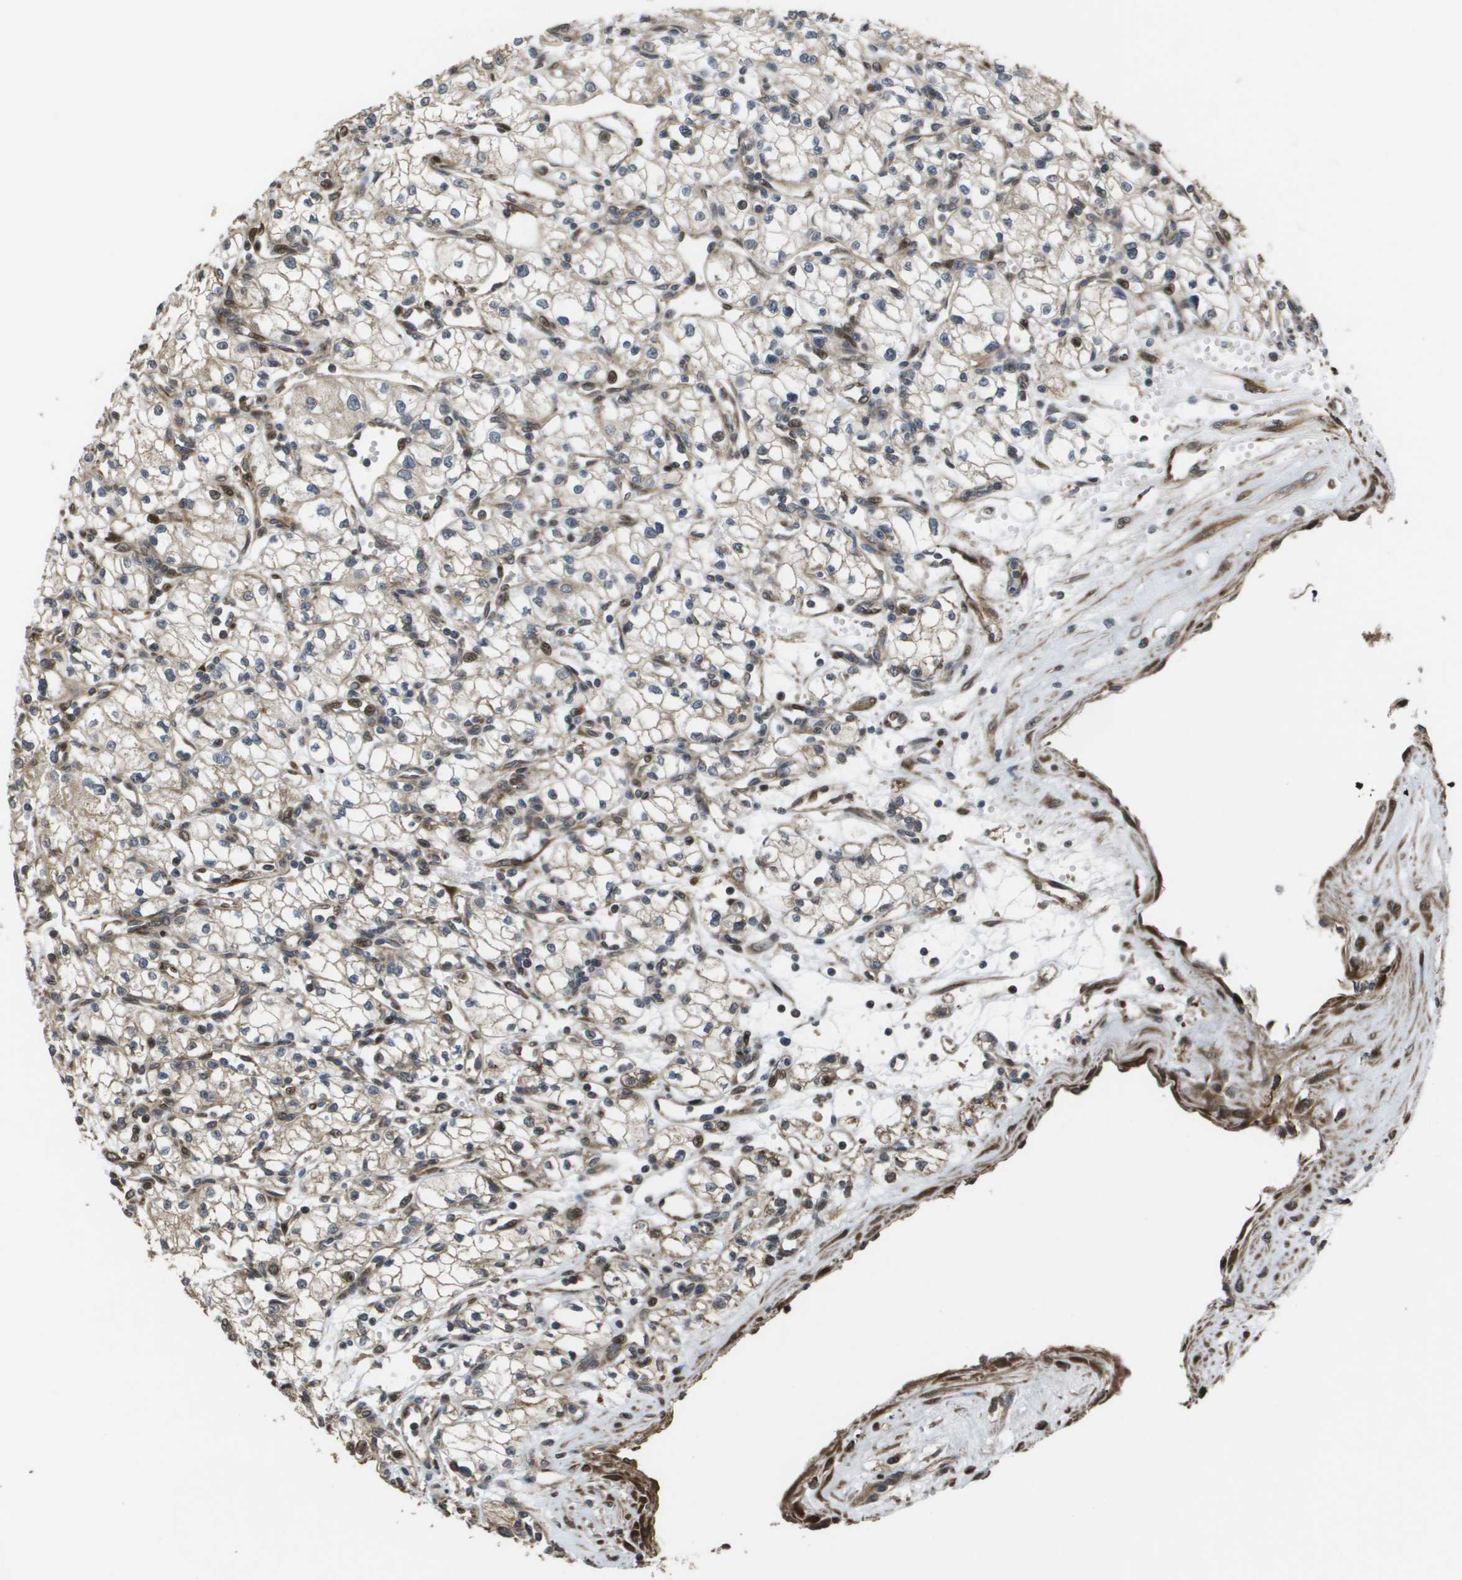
{"staining": {"intensity": "moderate", "quantity": "<25%", "location": "nuclear"}, "tissue": "renal cancer", "cell_type": "Tumor cells", "image_type": "cancer", "snomed": [{"axis": "morphology", "description": "Normal tissue, NOS"}, {"axis": "morphology", "description": "Adenocarcinoma, NOS"}, {"axis": "topography", "description": "Kidney"}], "caption": "Approximately <25% of tumor cells in adenocarcinoma (renal) reveal moderate nuclear protein staining as visualized by brown immunohistochemical staining.", "gene": "AXIN2", "patient": {"sex": "male", "age": 59}}